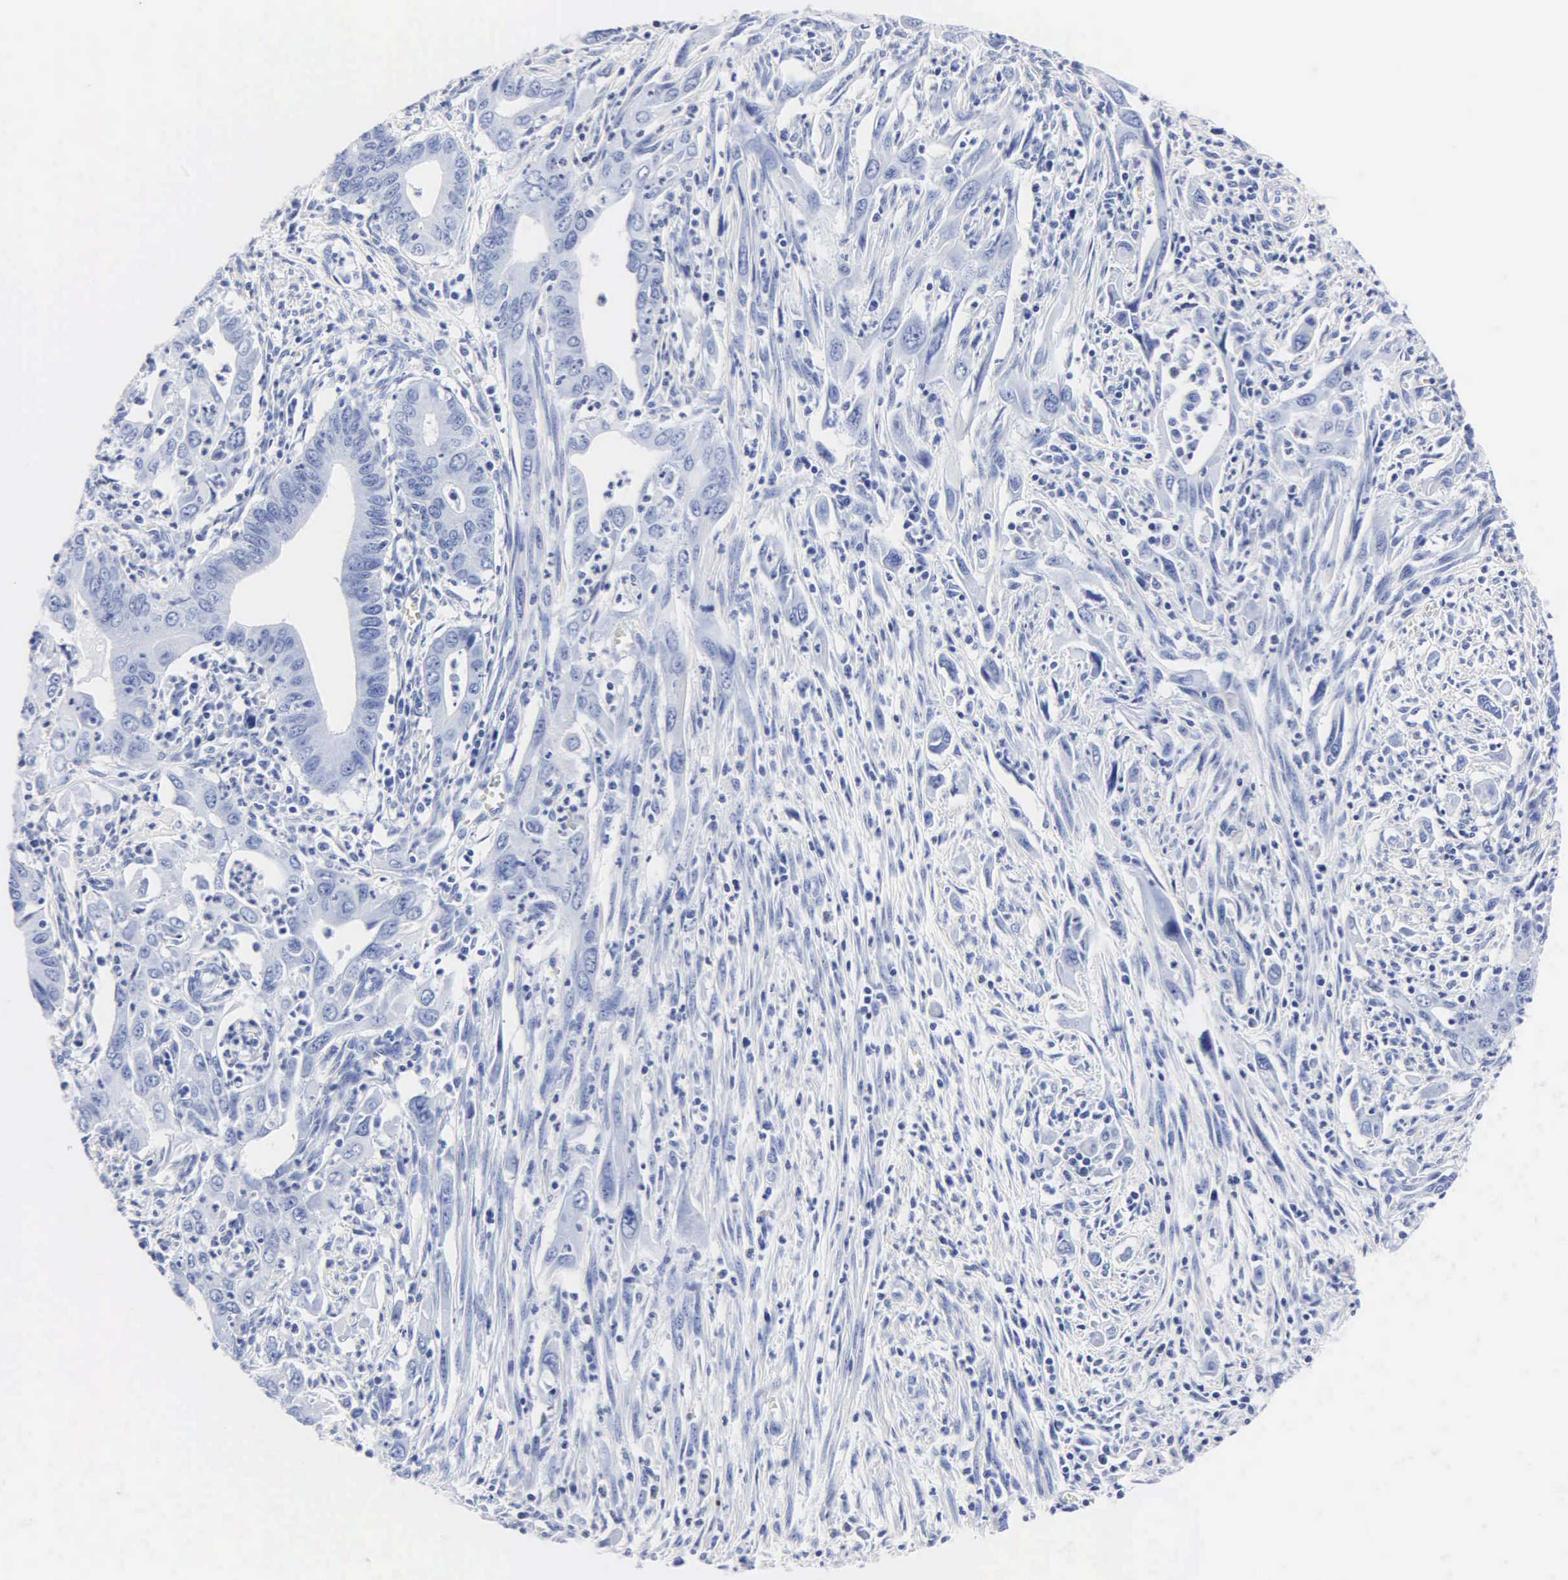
{"staining": {"intensity": "negative", "quantity": "none", "location": "none"}, "tissue": "cervical cancer", "cell_type": "Tumor cells", "image_type": "cancer", "snomed": [{"axis": "morphology", "description": "Normal tissue, NOS"}, {"axis": "morphology", "description": "Adenocarcinoma, NOS"}, {"axis": "topography", "description": "Cervix"}], "caption": "Immunohistochemistry of human adenocarcinoma (cervical) exhibits no staining in tumor cells.", "gene": "MB", "patient": {"sex": "female", "age": 34}}